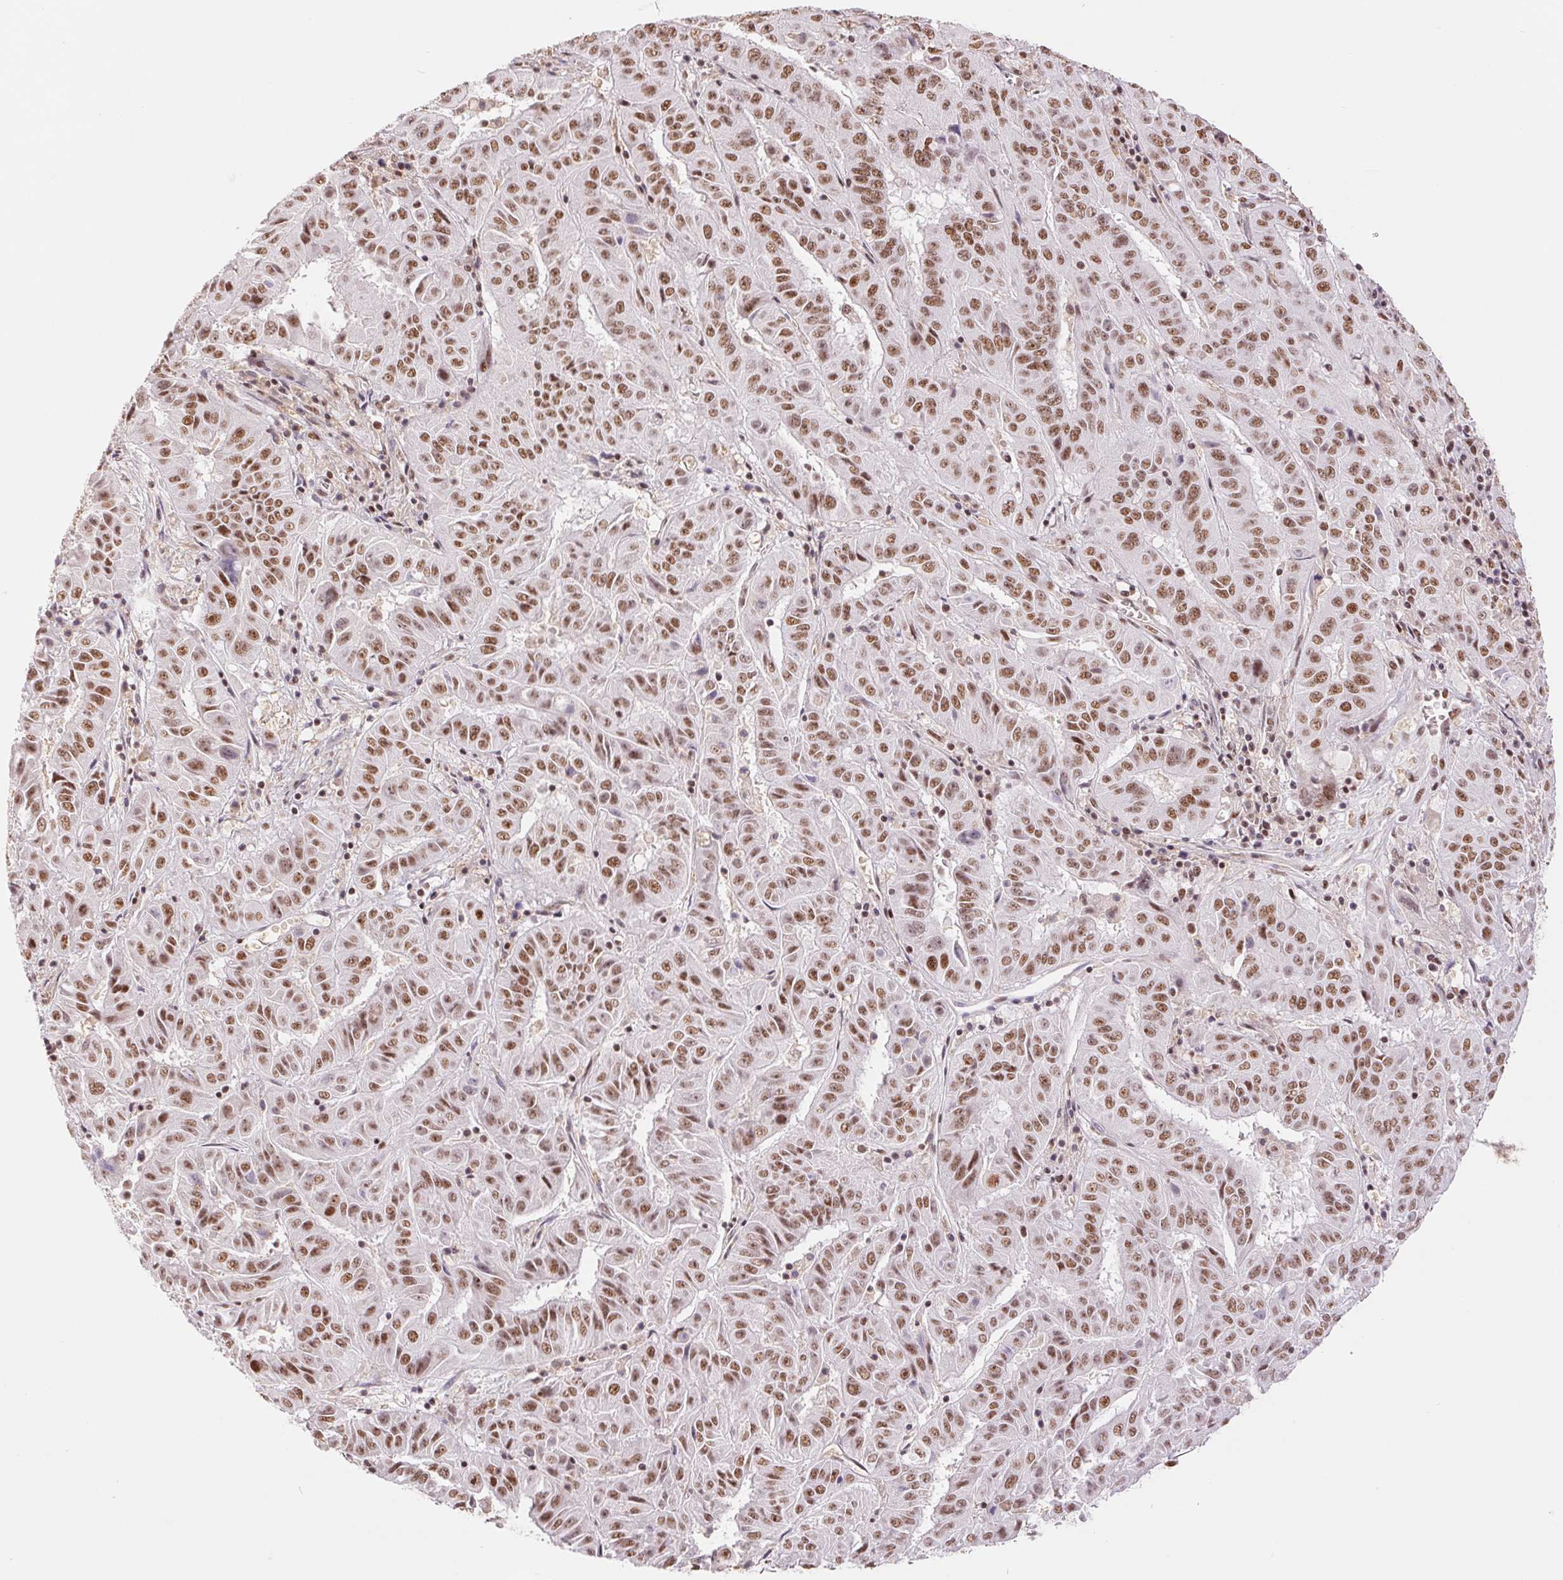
{"staining": {"intensity": "strong", "quantity": ">75%", "location": "nuclear"}, "tissue": "pancreatic cancer", "cell_type": "Tumor cells", "image_type": "cancer", "snomed": [{"axis": "morphology", "description": "Adenocarcinoma, NOS"}, {"axis": "topography", "description": "Pancreas"}], "caption": "Protein analysis of adenocarcinoma (pancreatic) tissue exhibits strong nuclear positivity in approximately >75% of tumor cells.", "gene": "SREK1", "patient": {"sex": "male", "age": 63}}